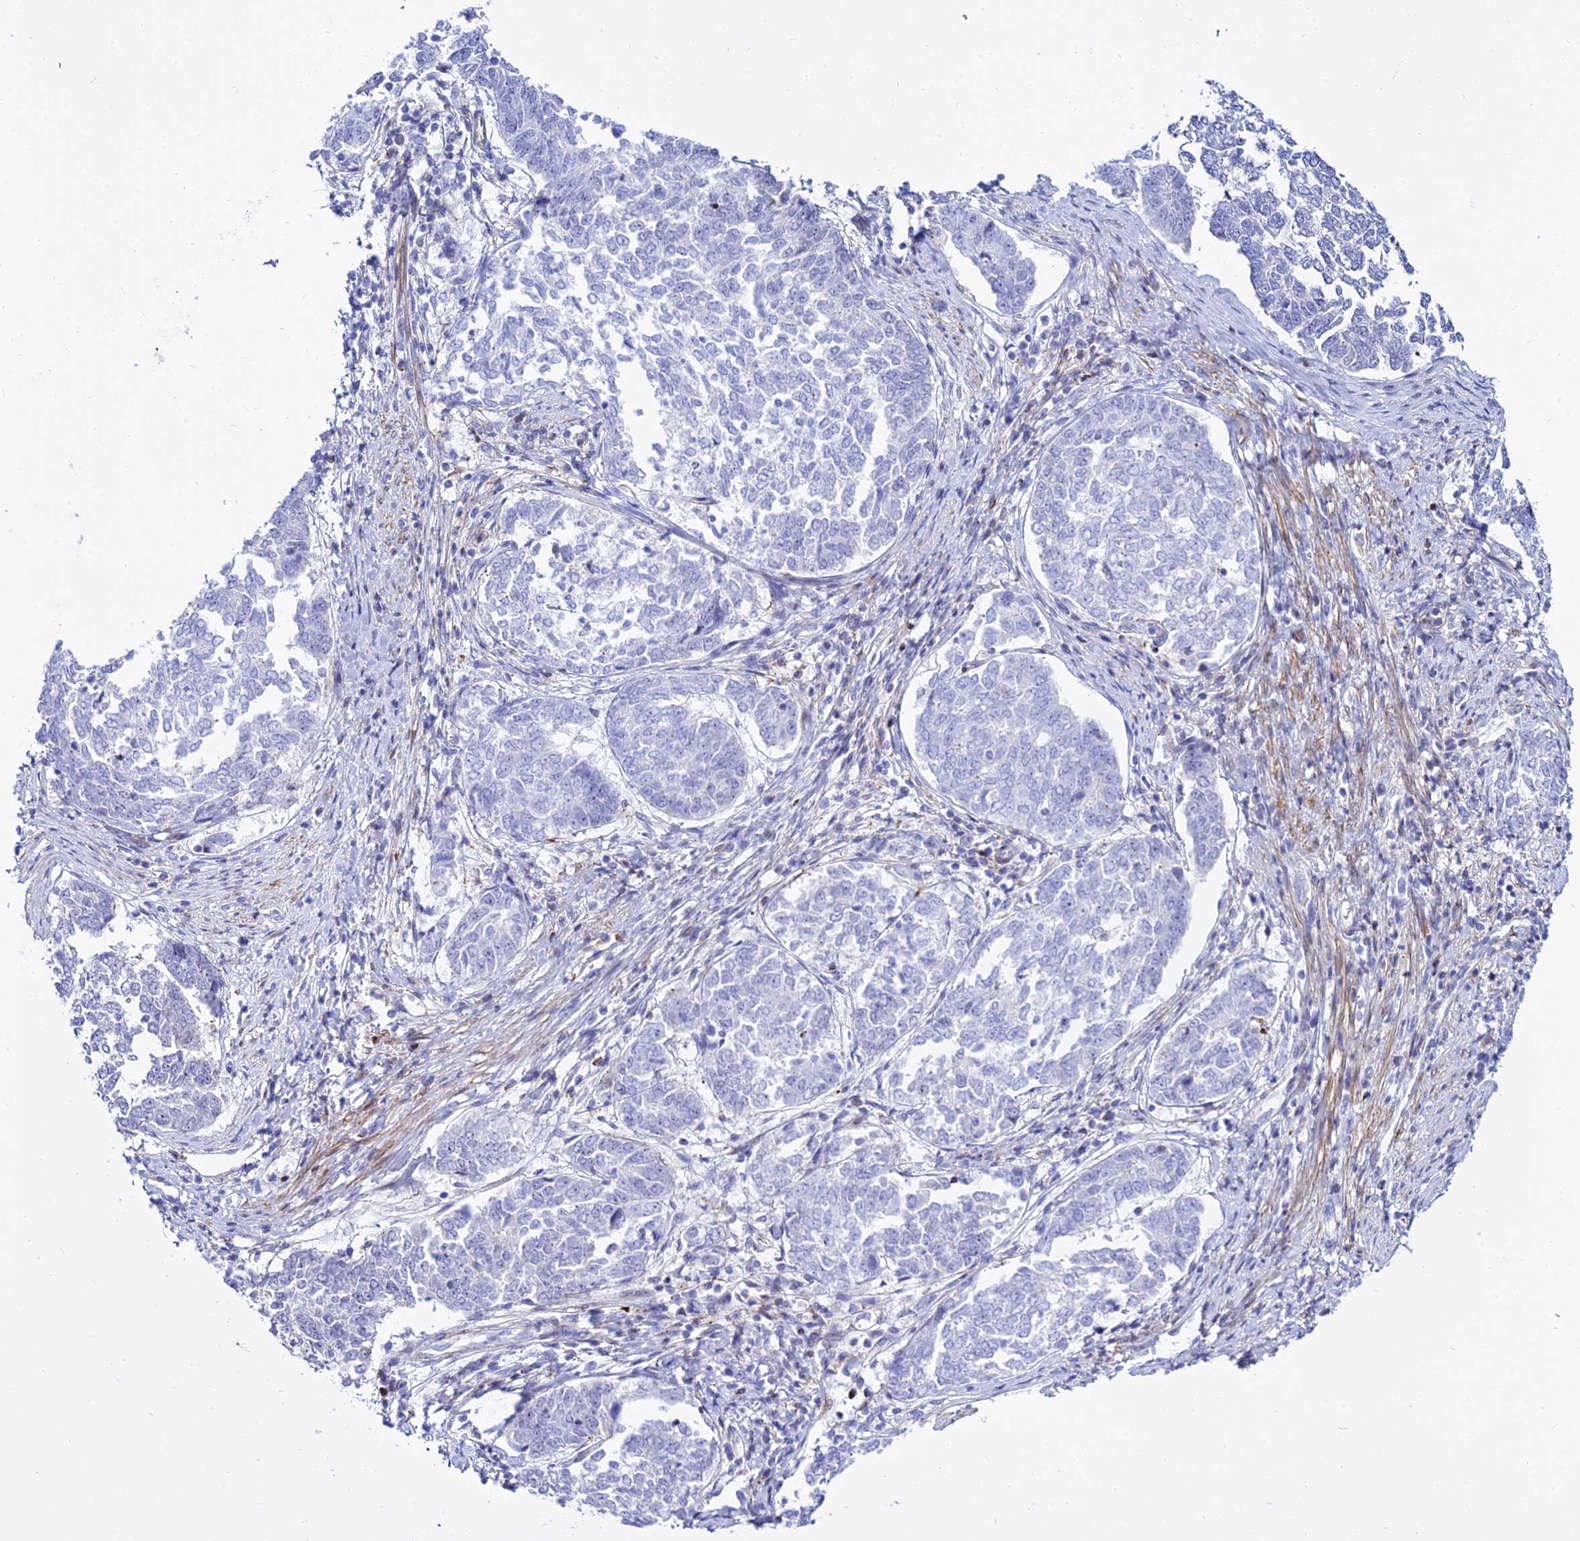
{"staining": {"intensity": "negative", "quantity": "none", "location": "none"}, "tissue": "endometrial cancer", "cell_type": "Tumor cells", "image_type": "cancer", "snomed": [{"axis": "morphology", "description": "Adenocarcinoma, NOS"}, {"axis": "topography", "description": "Endometrium"}], "caption": "This is a photomicrograph of IHC staining of endometrial adenocarcinoma, which shows no expression in tumor cells.", "gene": "DLX1", "patient": {"sex": "female", "age": 80}}